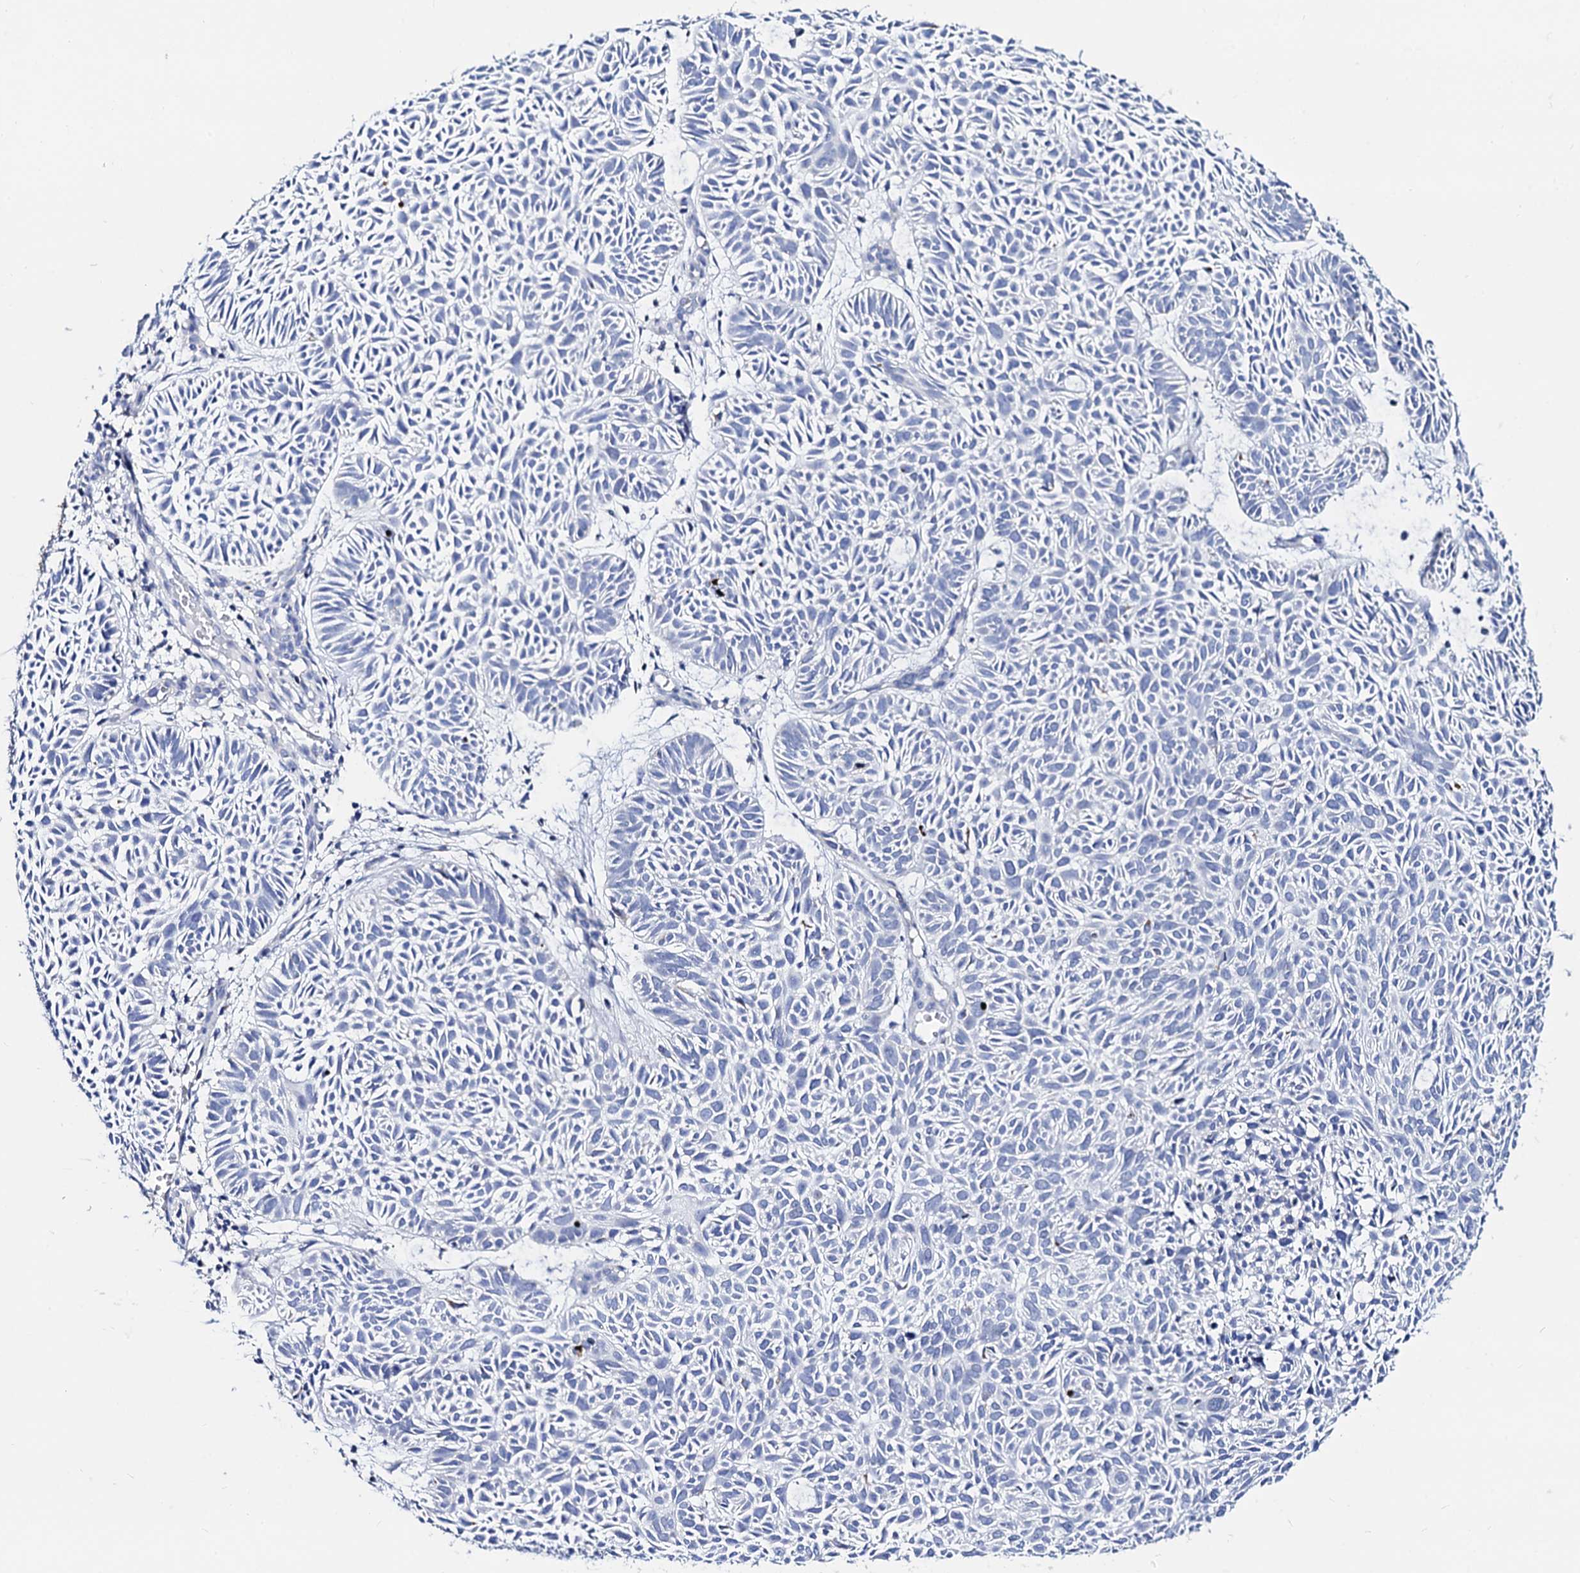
{"staining": {"intensity": "negative", "quantity": "none", "location": "none"}, "tissue": "skin cancer", "cell_type": "Tumor cells", "image_type": "cancer", "snomed": [{"axis": "morphology", "description": "Basal cell carcinoma"}, {"axis": "topography", "description": "Skin"}], "caption": "A histopathology image of human skin cancer (basal cell carcinoma) is negative for staining in tumor cells.", "gene": "ACADSB", "patient": {"sex": "male", "age": 69}}